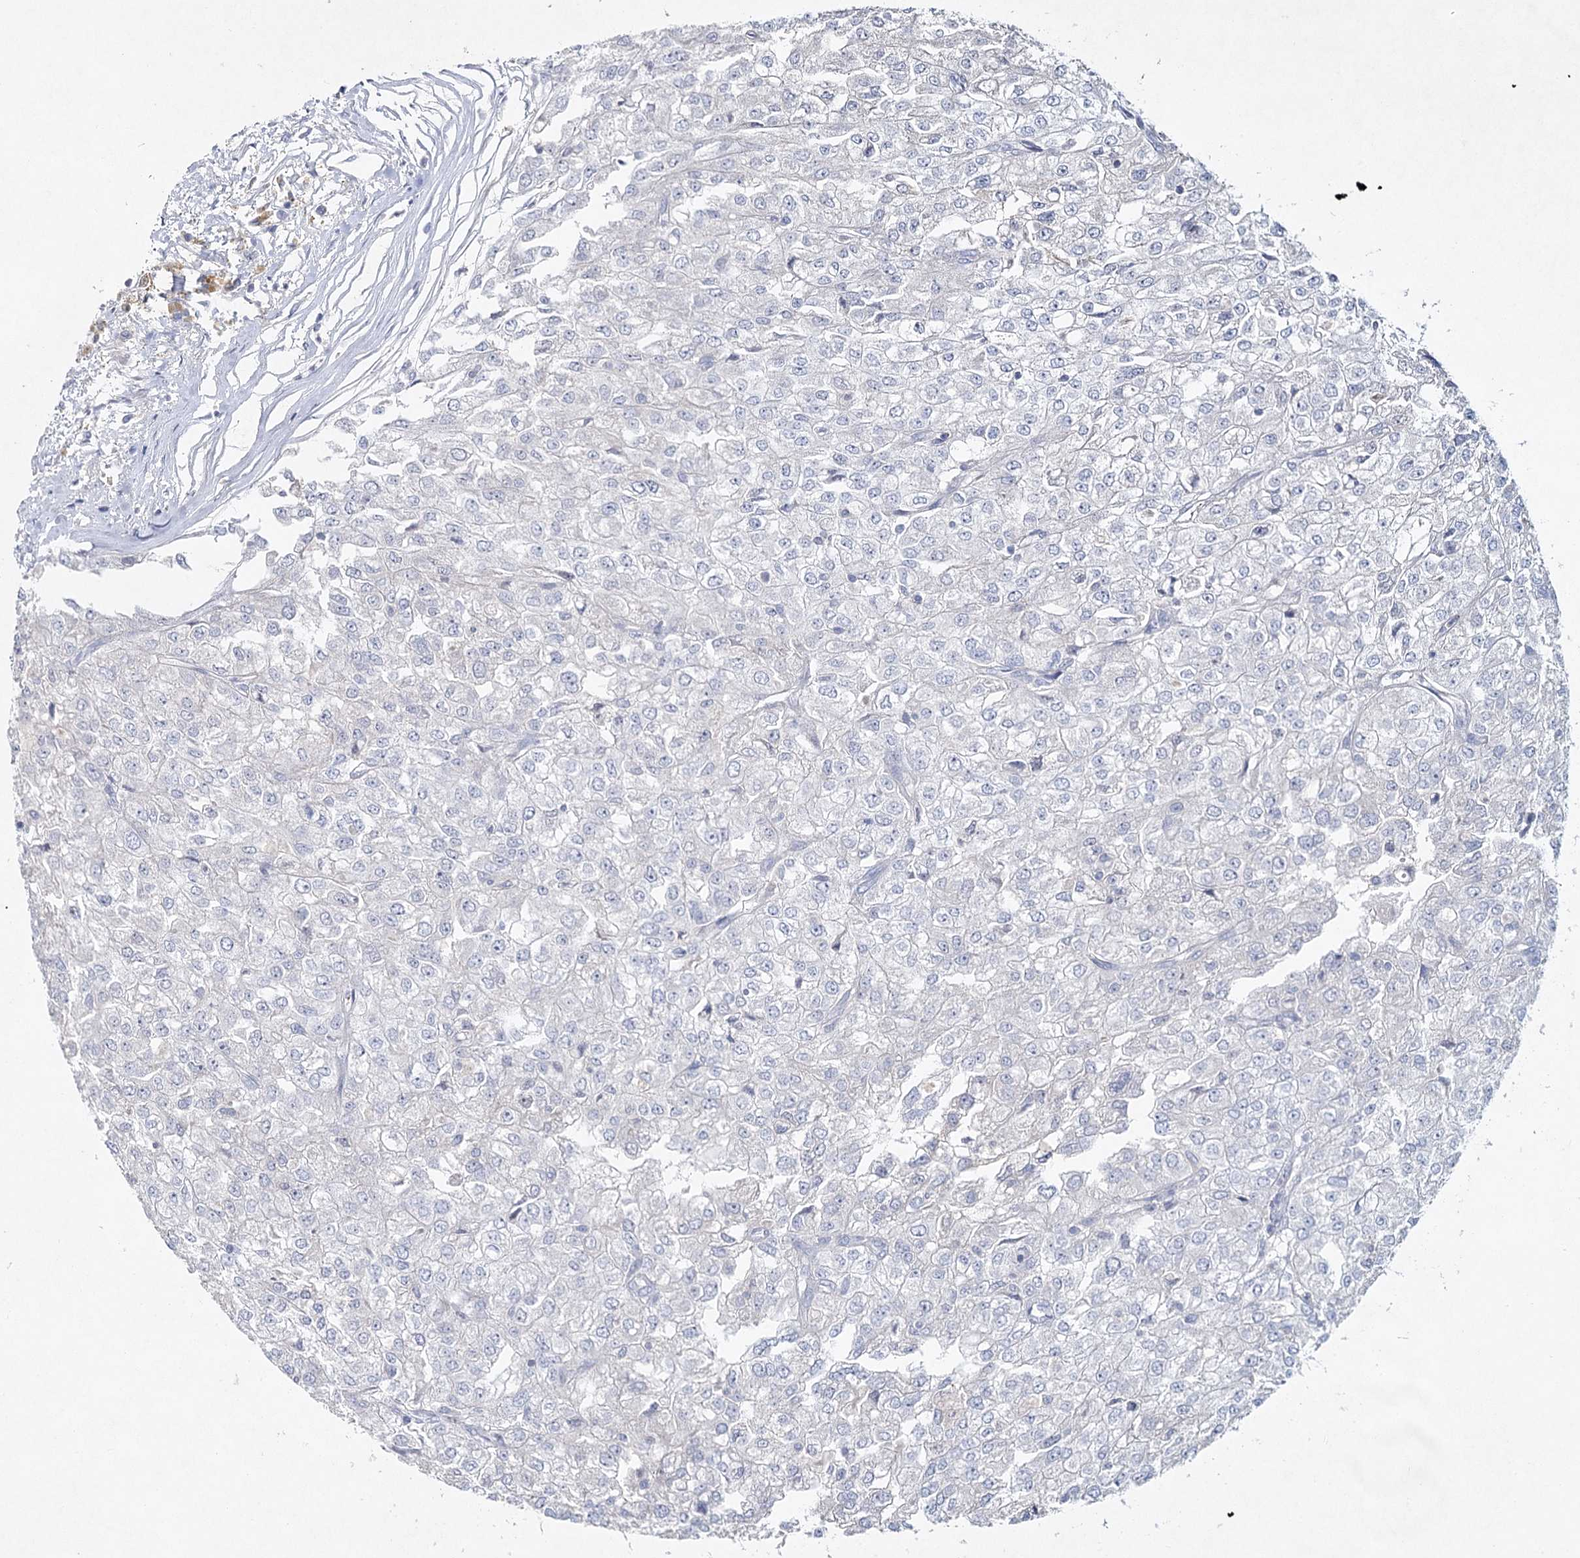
{"staining": {"intensity": "negative", "quantity": "none", "location": "none"}, "tissue": "renal cancer", "cell_type": "Tumor cells", "image_type": "cancer", "snomed": [{"axis": "morphology", "description": "Adenocarcinoma, NOS"}, {"axis": "topography", "description": "Kidney"}], "caption": "A high-resolution image shows immunohistochemistry staining of renal adenocarcinoma, which demonstrates no significant expression in tumor cells.", "gene": "MAP3K13", "patient": {"sex": "female", "age": 54}}